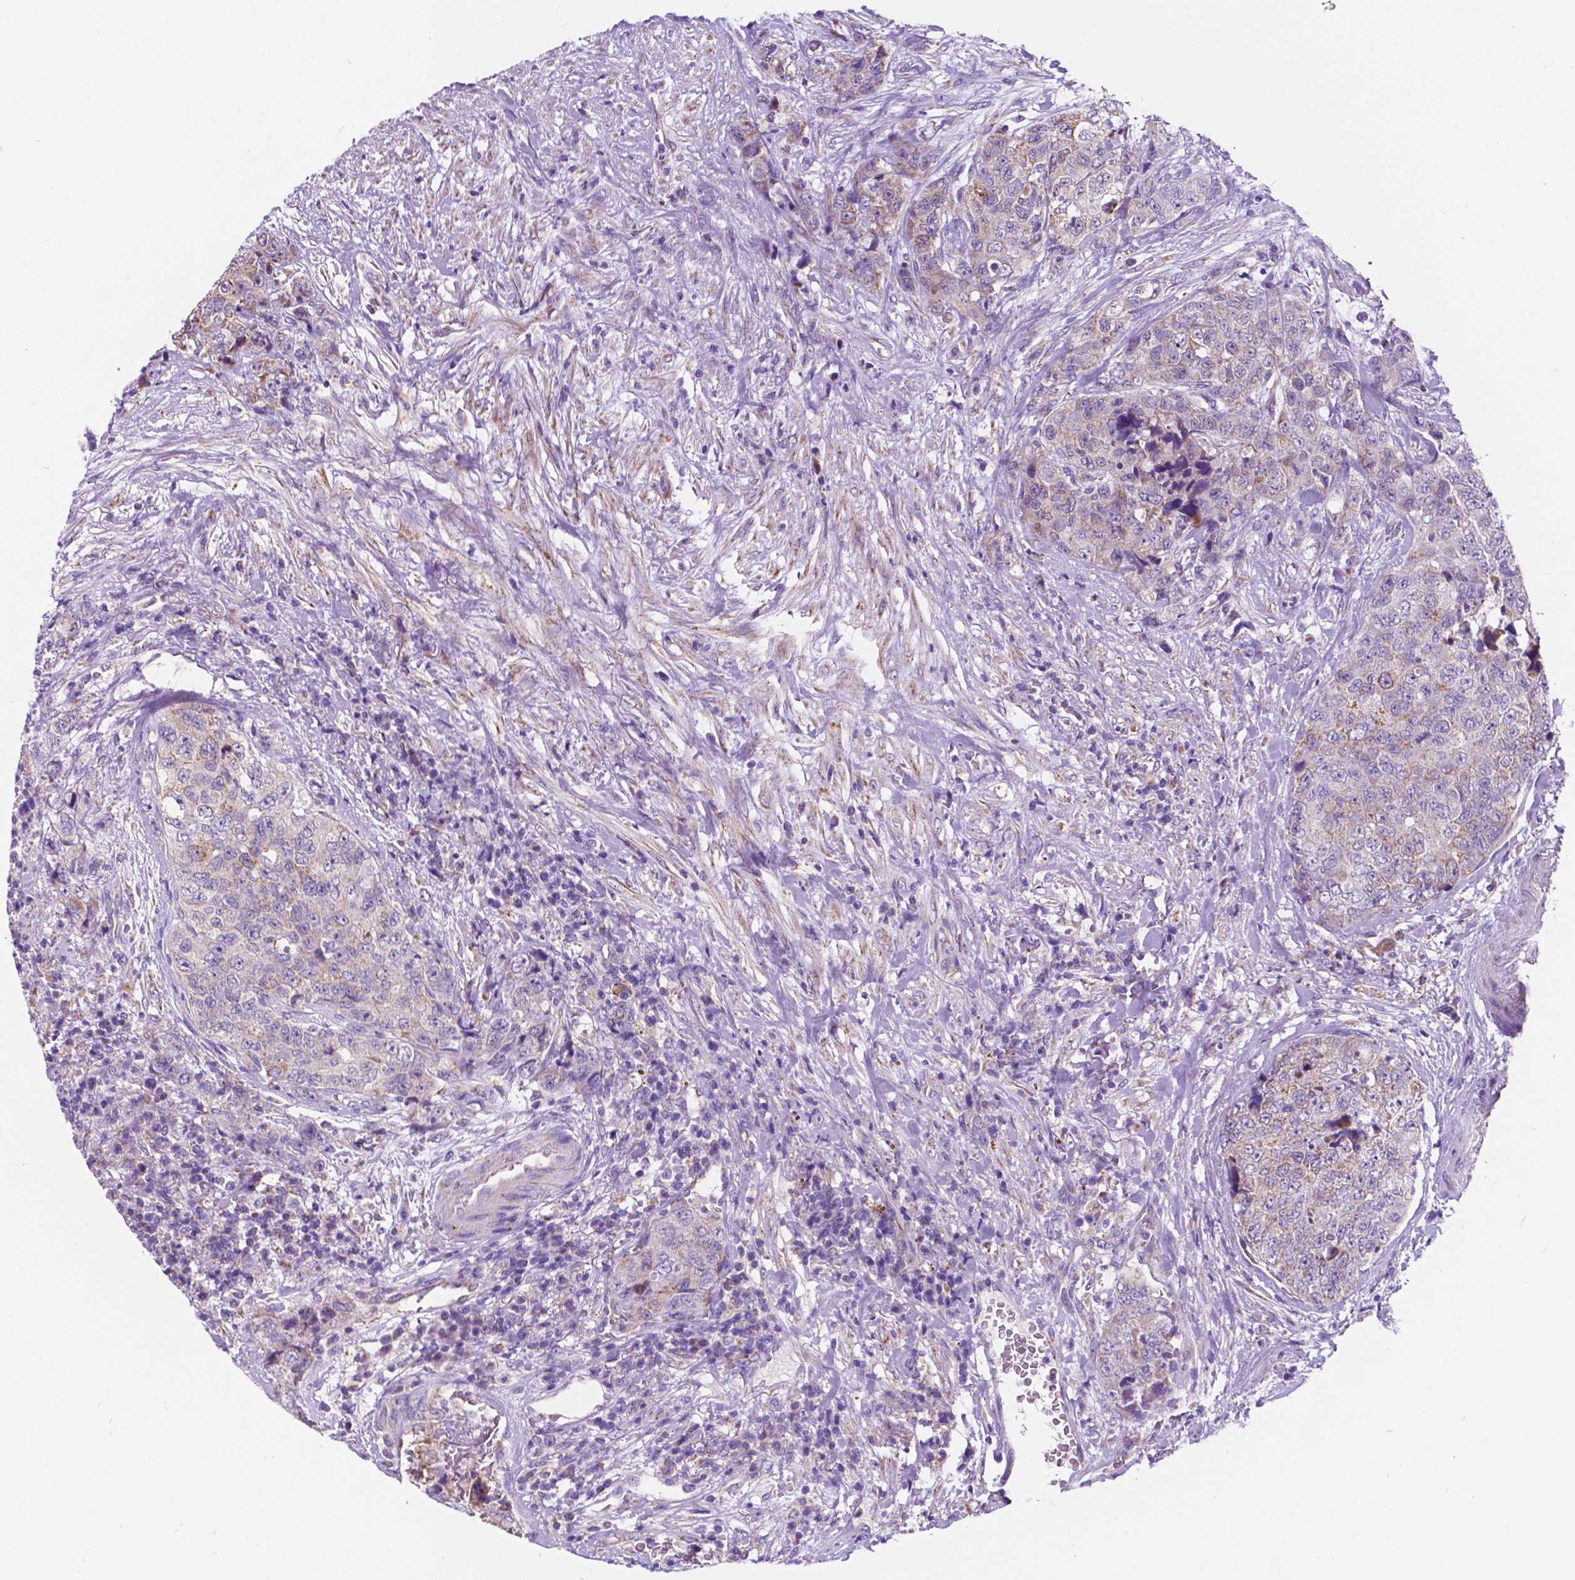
{"staining": {"intensity": "weak", "quantity": "<25%", "location": "cytoplasmic/membranous"}, "tissue": "urothelial cancer", "cell_type": "Tumor cells", "image_type": "cancer", "snomed": [{"axis": "morphology", "description": "Urothelial carcinoma, High grade"}, {"axis": "topography", "description": "Urinary bladder"}], "caption": "The photomicrograph shows no staining of tumor cells in urothelial cancer.", "gene": "TRPV5", "patient": {"sex": "female", "age": 78}}